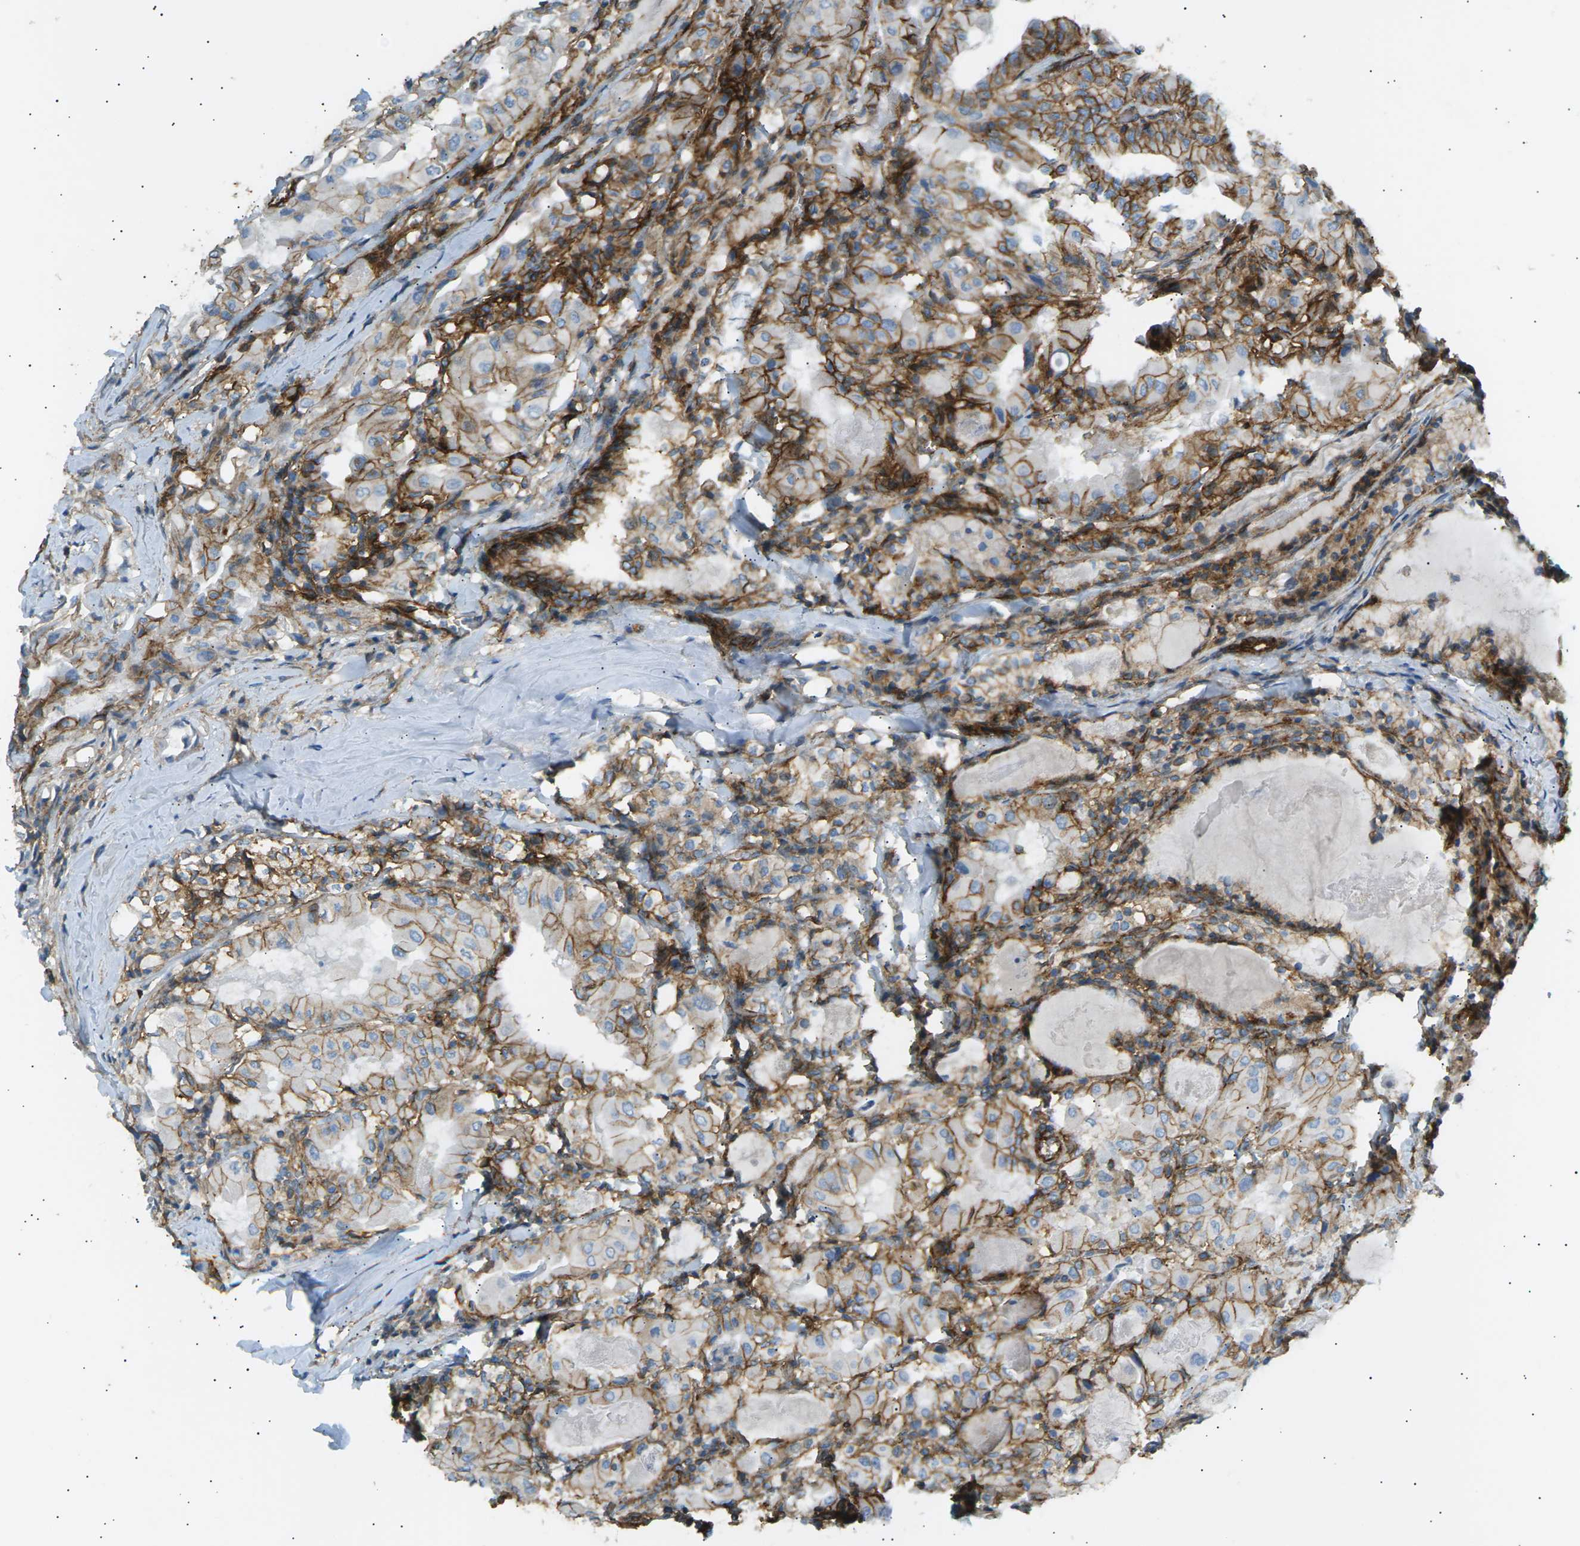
{"staining": {"intensity": "moderate", "quantity": ">75%", "location": "cytoplasmic/membranous"}, "tissue": "thyroid cancer", "cell_type": "Tumor cells", "image_type": "cancer", "snomed": [{"axis": "morphology", "description": "Papillary adenocarcinoma, NOS"}, {"axis": "topography", "description": "Thyroid gland"}], "caption": "Immunohistochemical staining of thyroid cancer (papillary adenocarcinoma) exhibits moderate cytoplasmic/membranous protein expression in approximately >75% of tumor cells. (brown staining indicates protein expression, while blue staining denotes nuclei).", "gene": "ATP2B4", "patient": {"sex": "female", "age": 42}}